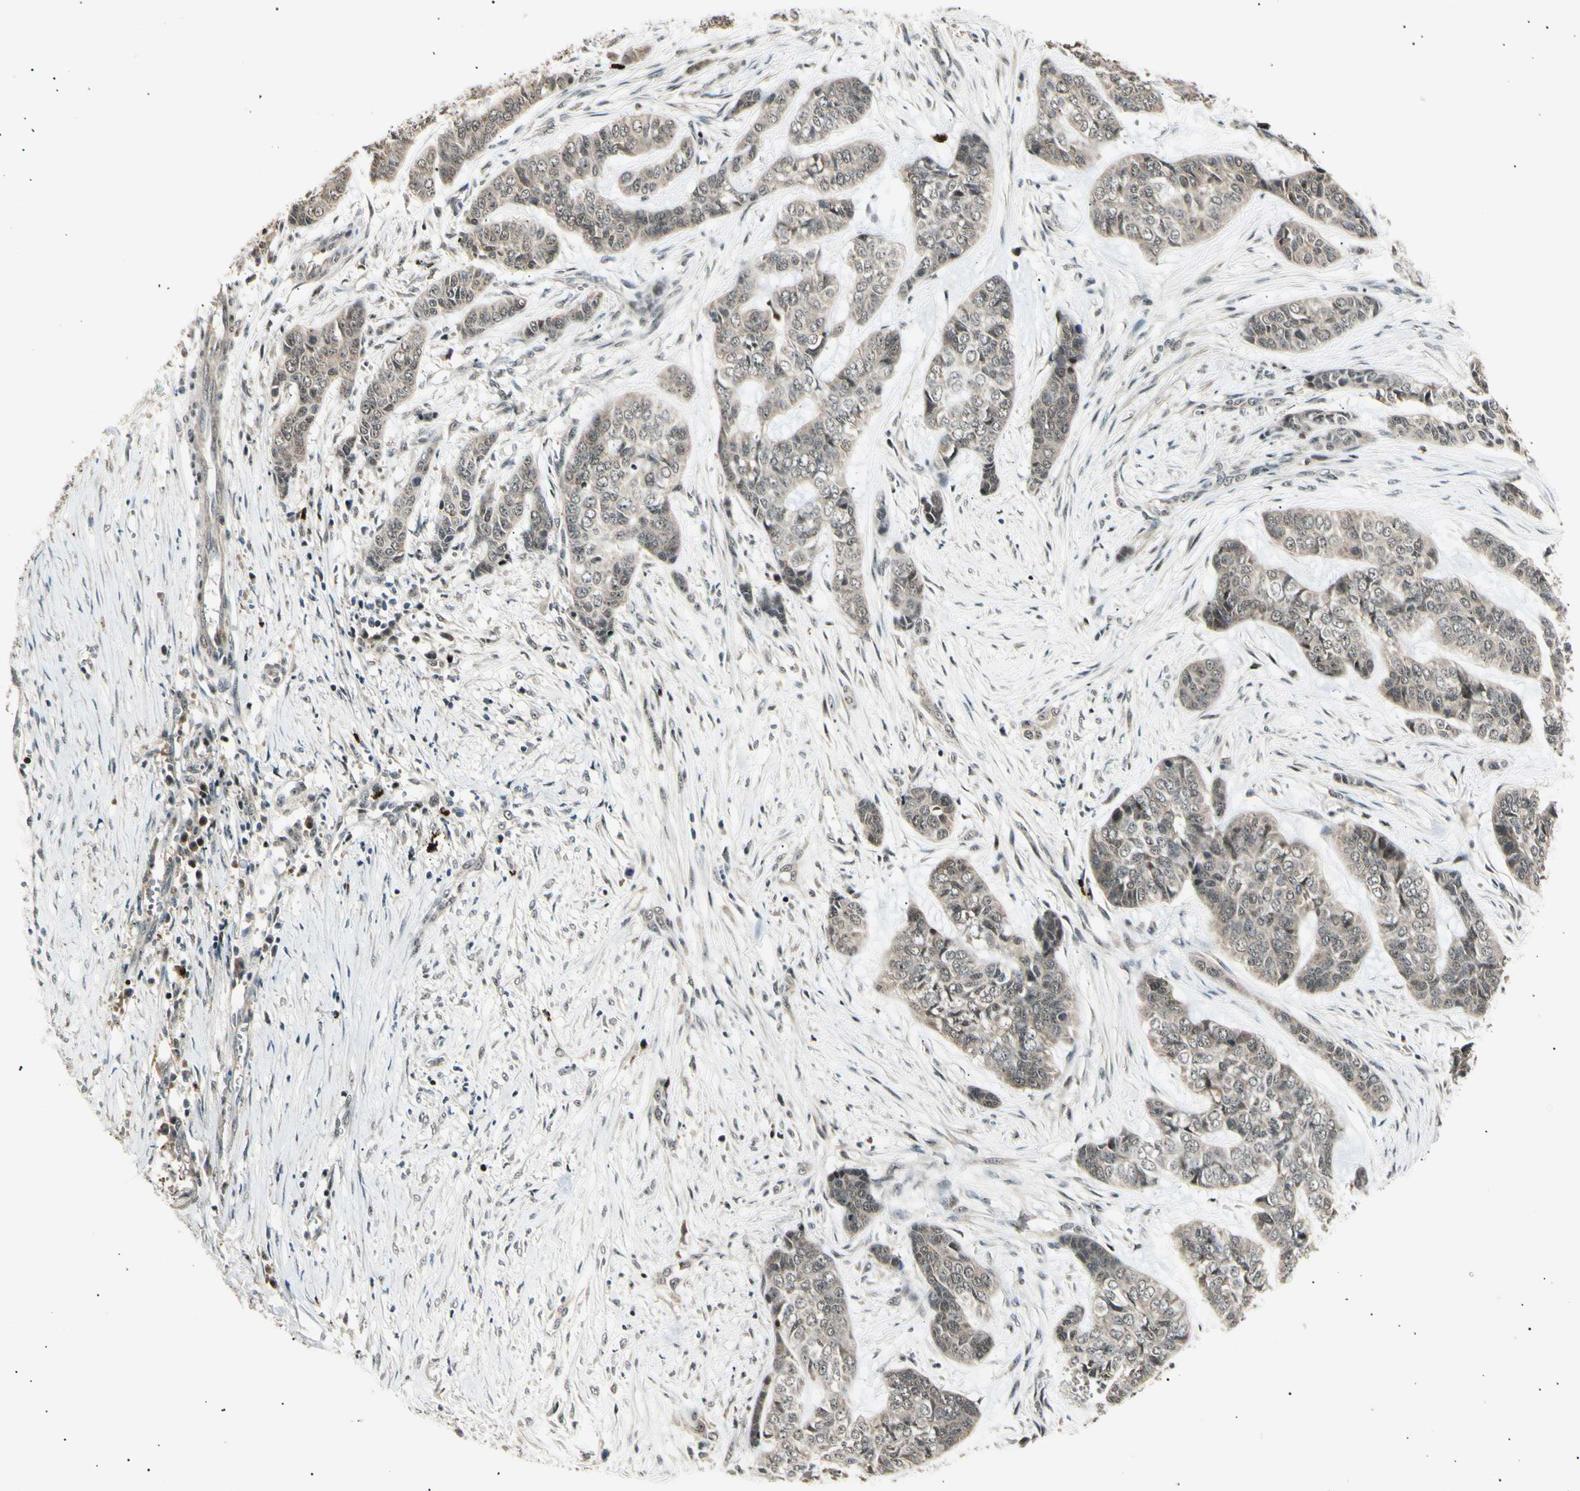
{"staining": {"intensity": "weak", "quantity": ">75%", "location": "cytoplasmic/membranous,nuclear"}, "tissue": "skin cancer", "cell_type": "Tumor cells", "image_type": "cancer", "snomed": [{"axis": "morphology", "description": "Basal cell carcinoma"}, {"axis": "topography", "description": "Skin"}], "caption": "The immunohistochemical stain highlights weak cytoplasmic/membranous and nuclear staining in tumor cells of skin cancer (basal cell carcinoma) tissue.", "gene": "NUAK2", "patient": {"sex": "female", "age": 64}}